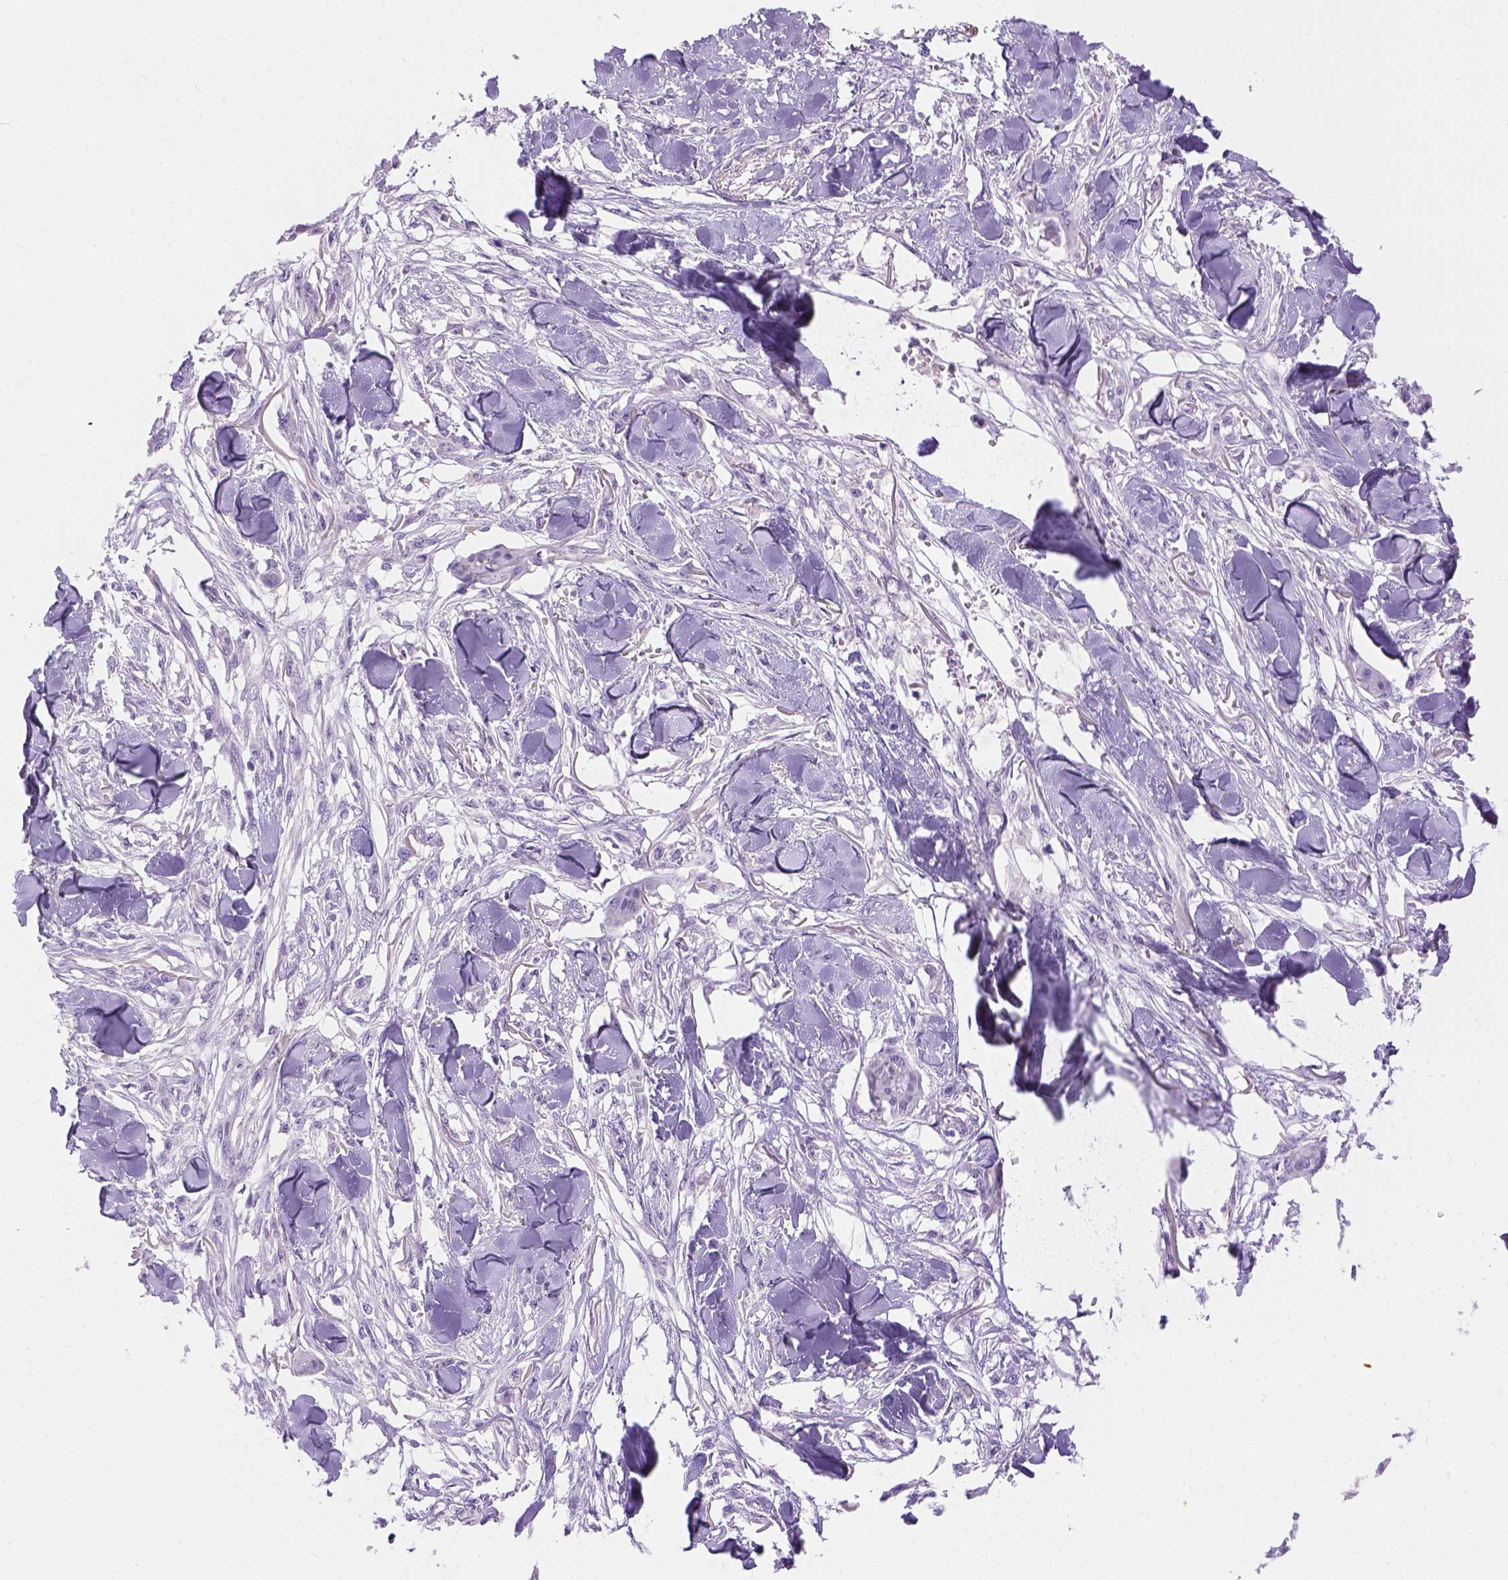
{"staining": {"intensity": "negative", "quantity": "none", "location": "none"}, "tissue": "skin cancer", "cell_type": "Tumor cells", "image_type": "cancer", "snomed": [{"axis": "morphology", "description": "Squamous cell carcinoma, NOS"}, {"axis": "topography", "description": "Skin"}], "caption": "Skin squamous cell carcinoma stained for a protein using immunohistochemistry (IHC) shows no positivity tumor cells.", "gene": "TMEM38A", "patient": {"sex": "female", "age": 59}}